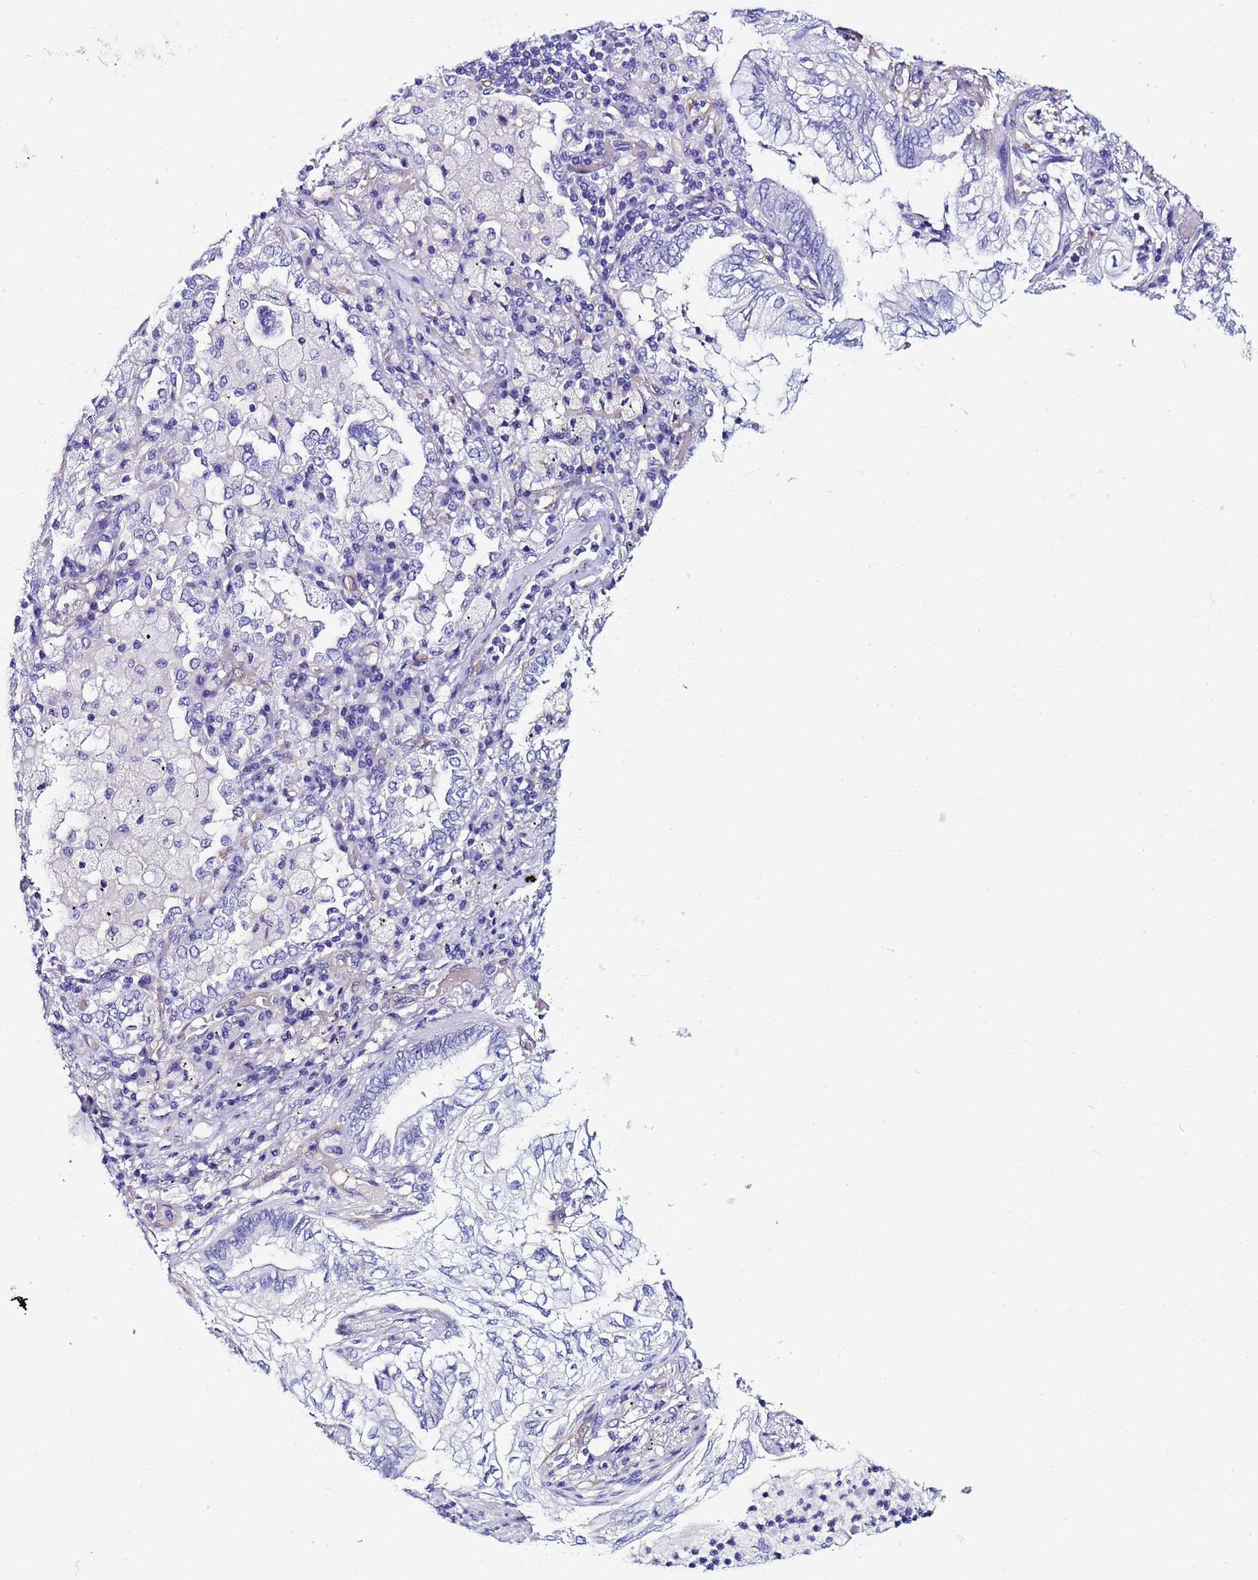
{"staining": {"intensity": "negative", "quantity": "none", "location": "none"}, "tissue": "lung cancer", "cell_type": "Tumor cells", "image_type": "cancer", "snomed": [{"axis": "morphology", "description": "Adenocarcinoma, NOS"}, {"axis": "topography", "description": "Lung"}], "caption": "Immunohistochemistry of lung adenocarcinoma reveals no staining in tumor cells.", "gene": "DEFB104A", "patient": {"sex": "female", "age": 70}}